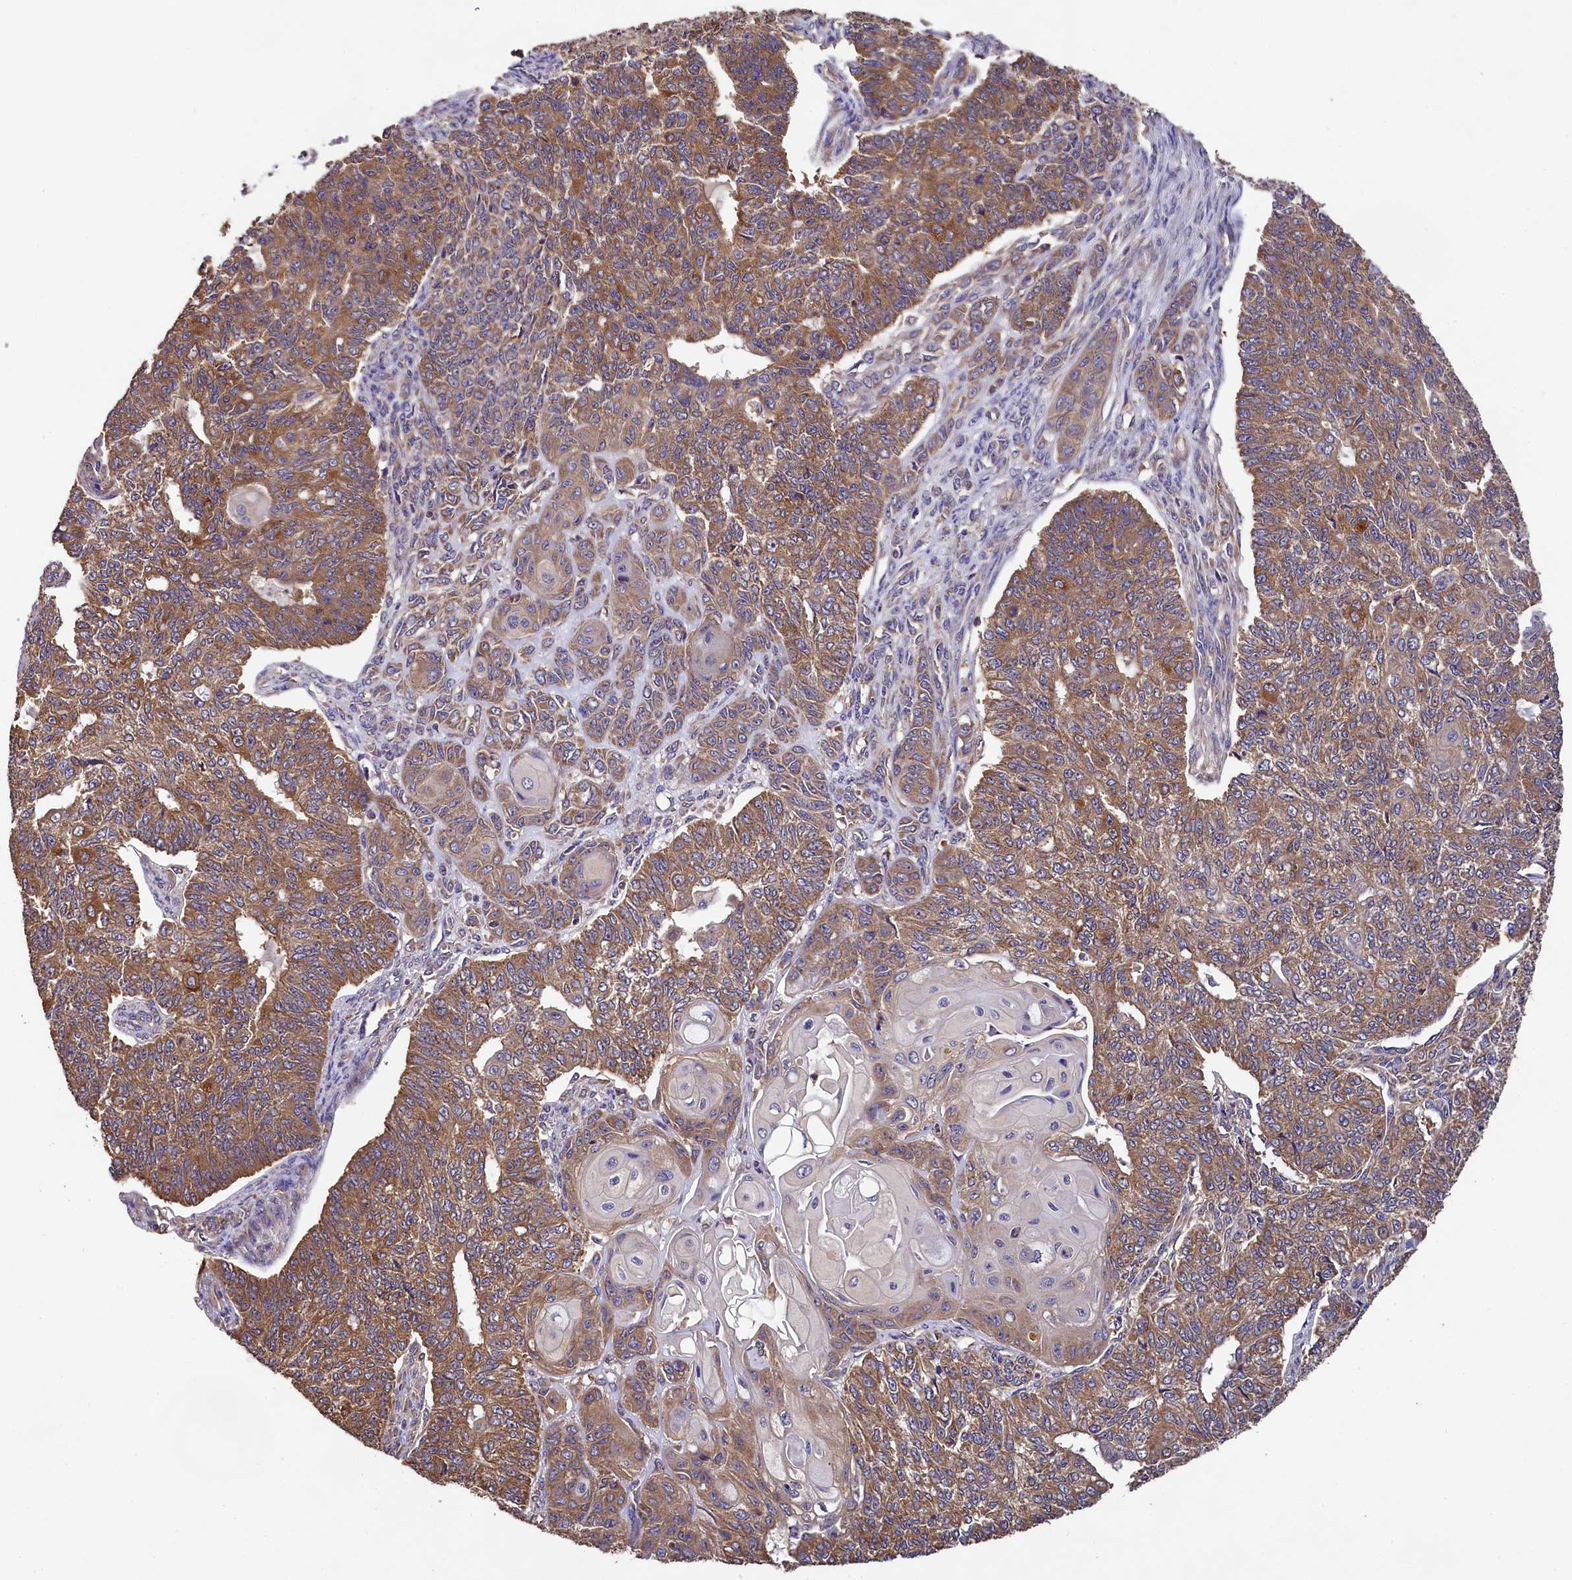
{"staining": {"intensity": "moderate", "quantity": ">75%", "location": "cytoplasmic/membranous"}, "tissue": "endometrial cancer", "cell_type": "Tumor cells", "image_type": "cancer", "snomed": [{"axis": "morphology", "description": "Adenocarcinoma, NOS"}, {"axis": "topography", "description": "Endometrium"}], "caption": "This is an image of immunohistochemistry staining of endometrial cancer (adenocarcinoma), which shows moderate staining in the cytoplasmic/membranous of tumor cells.", "gene": "ENKD1", "patient": {"sex": "female", "age": 32}}